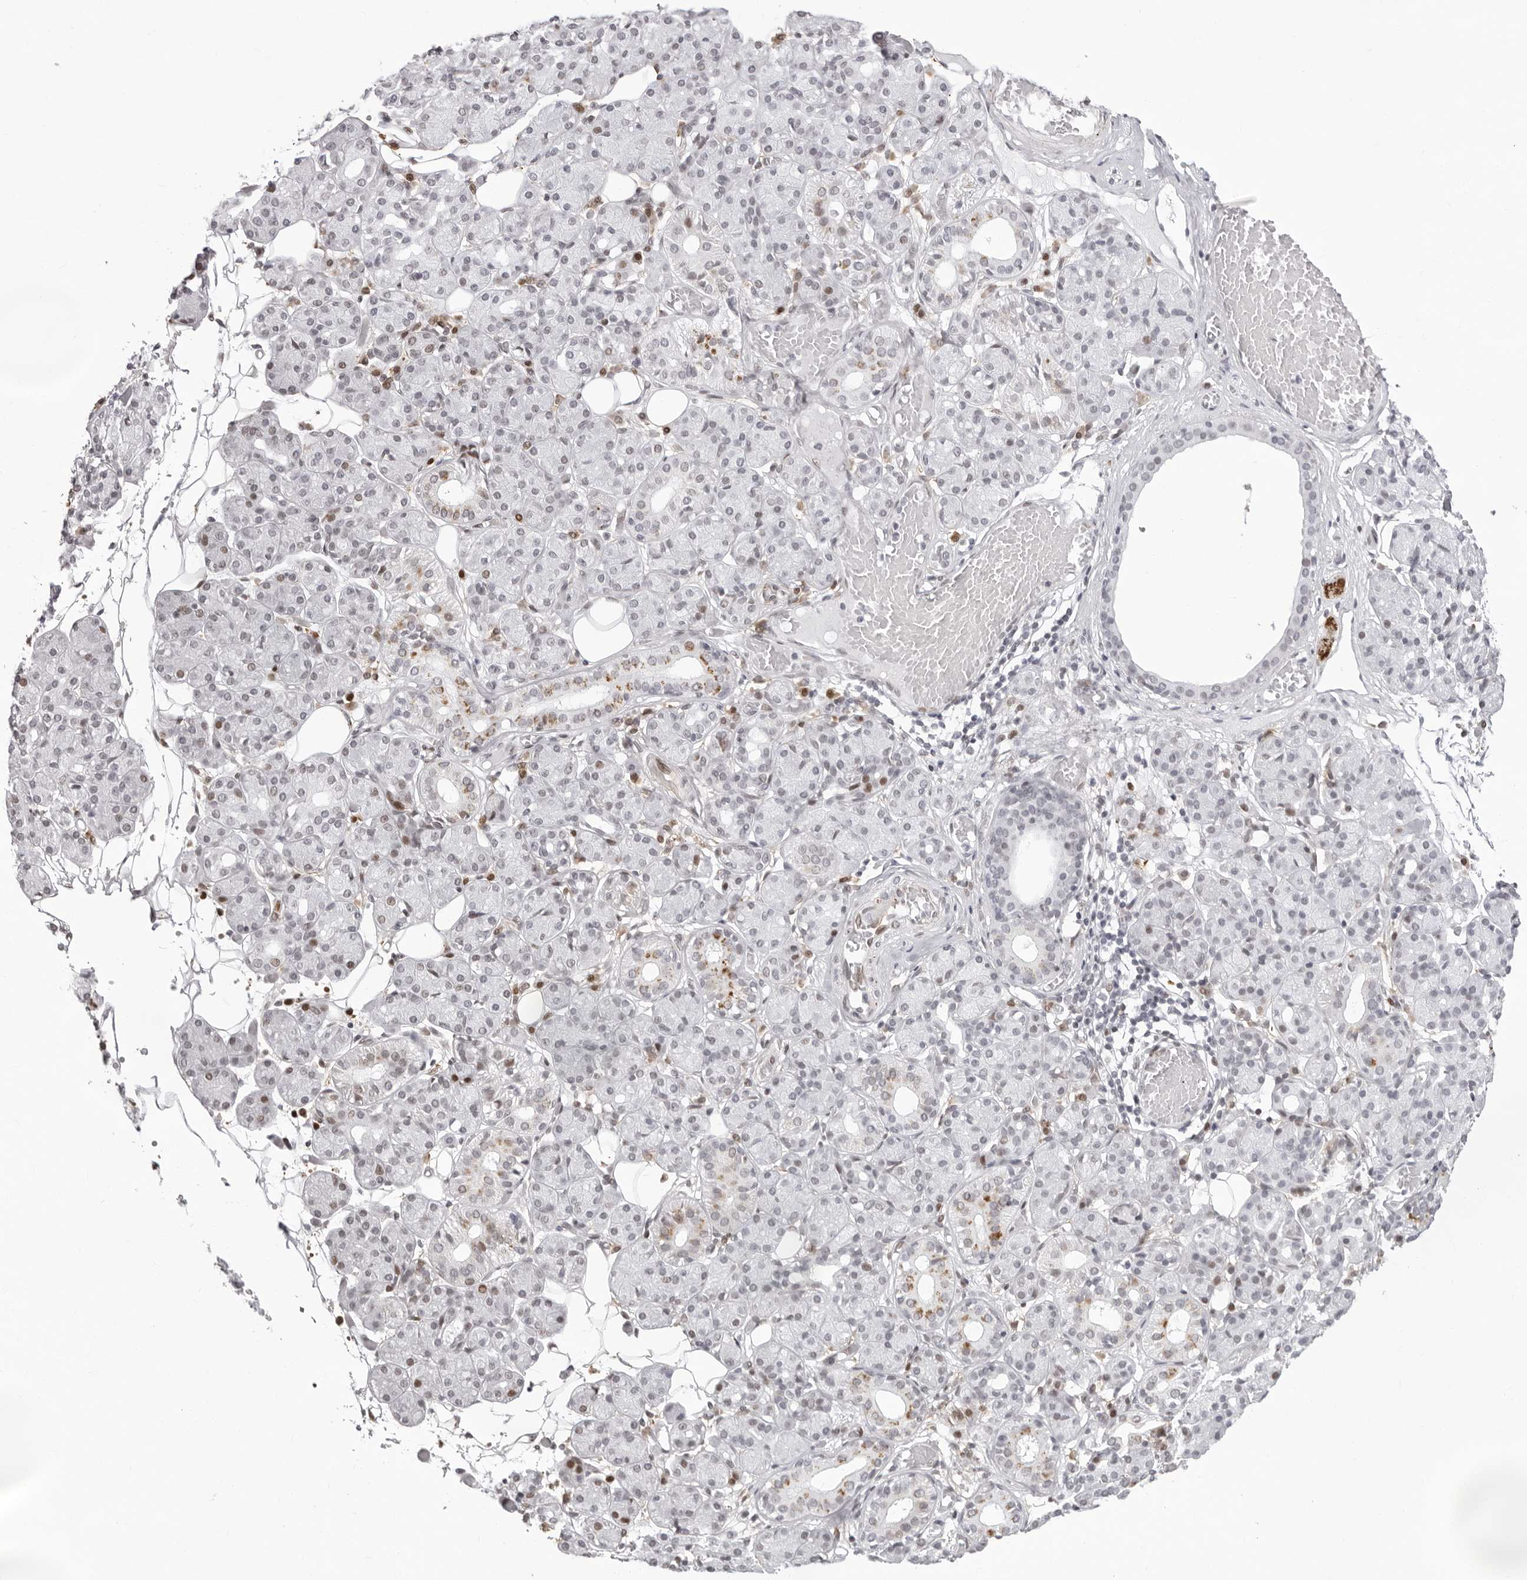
{"staining": {"intensity": "moderate", "quantity": "<25%", "location": "cytoplasmic/membranous"}, "tissue": "salivary gland", "cell_type": "Glandular cells", "image_type": "normal", "snomed": [{"axis": "morphology", "description": "Normal tissue, NOS"}, {"axis": "topography", "description": "Salivary gland"}], "caption": "This histopathology image shows benign salivary gland stained with IHC to label a protein in brown. The cytoplasmic/membranous of glandular cells show moderate positivity for the protein. Nuclei are counter-stained blue.", "gene": "NTPCR", "patient": {"sex": "male", "age": 63}}